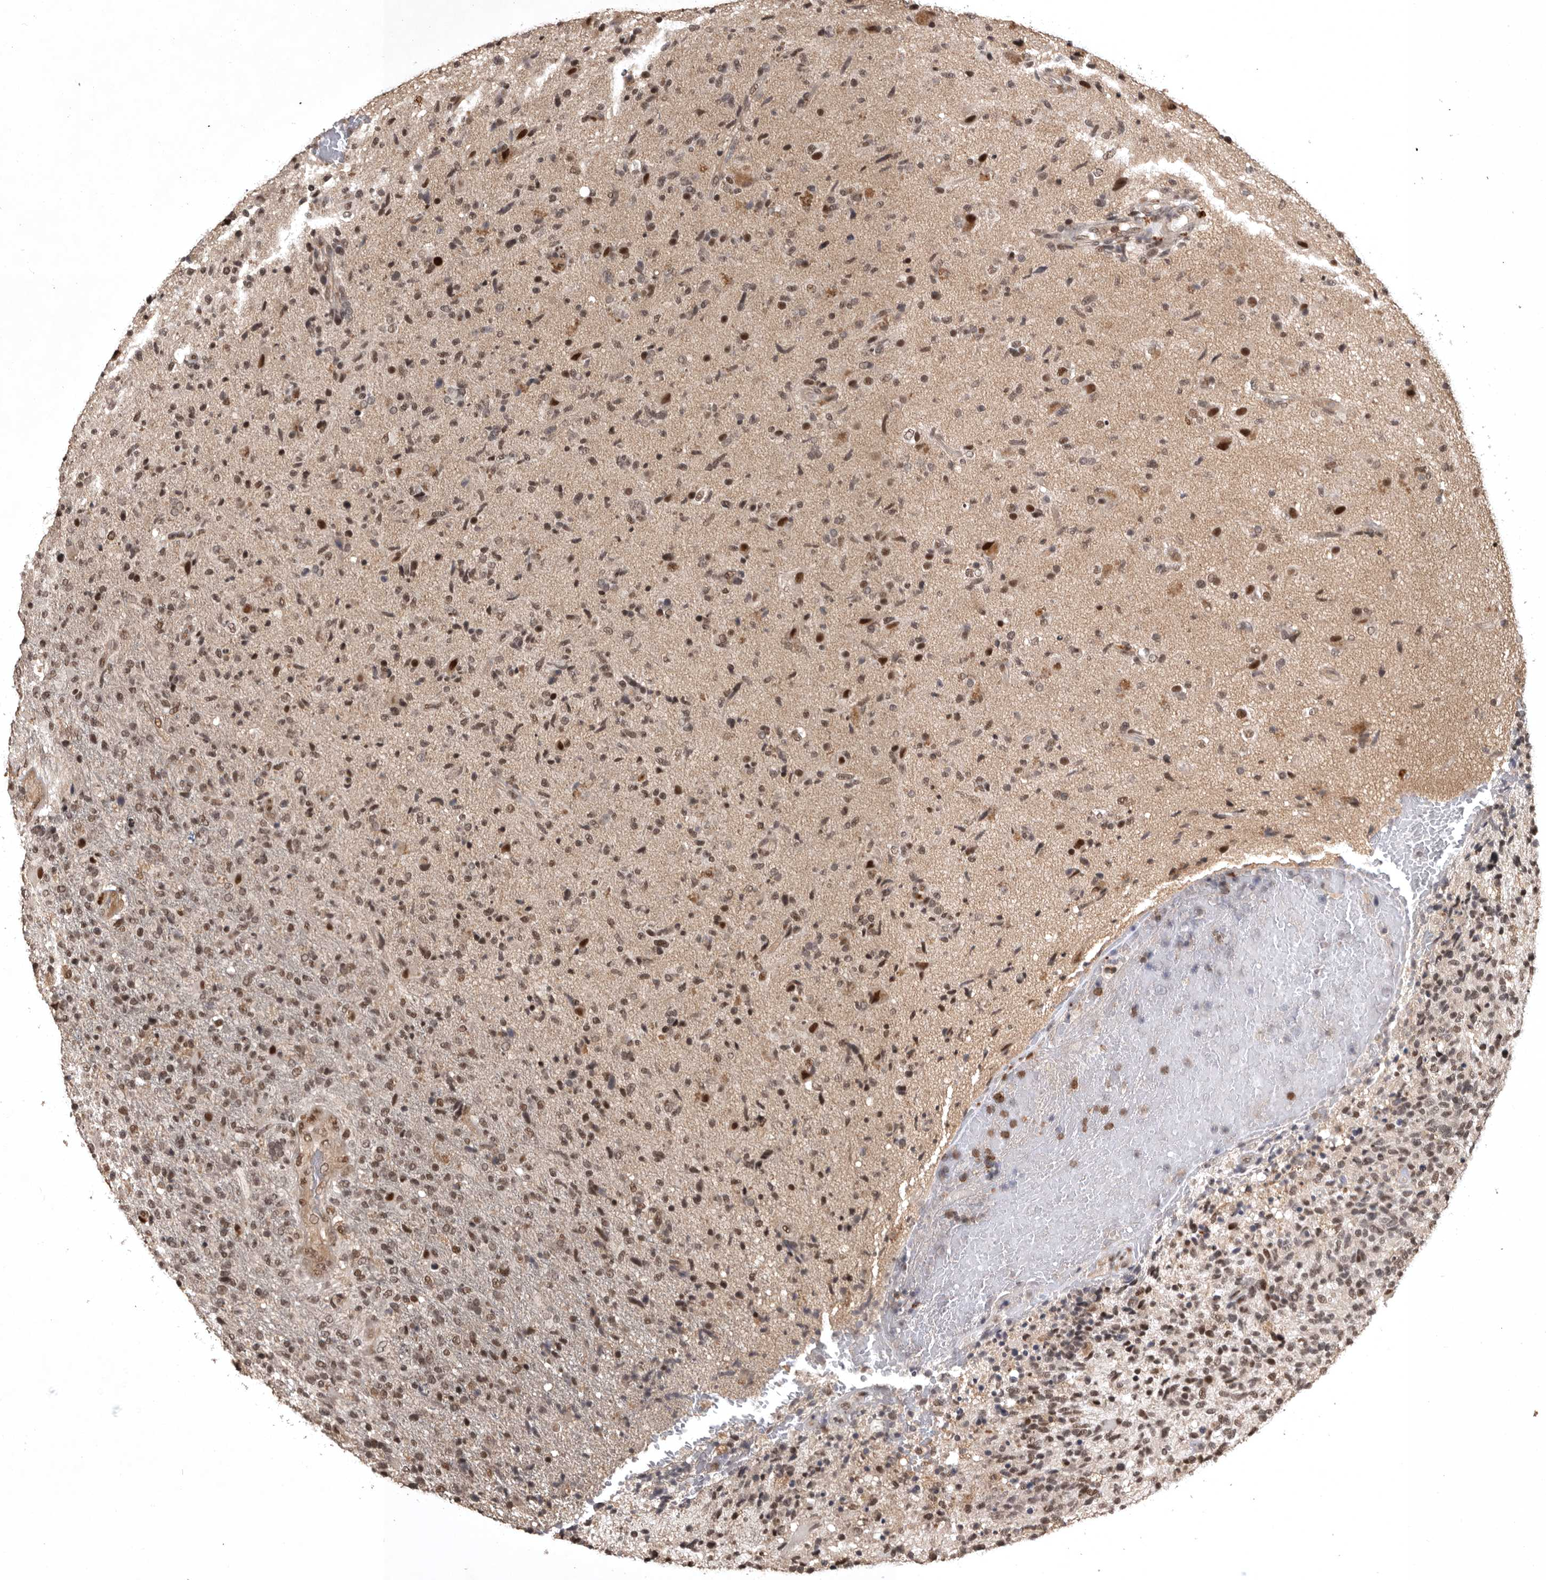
{"staining": {"intensity": "moderate", "quantity": ">75%", "location": "nuclear"}, "tissue": "glioma", "cell_type": "Tumor cells", "image_type": "cancer", "snomed": [{"axis": "morphology", "description": "Glioma, malignant, High grade"}, {"axis": "topography", "description": "Brain"}], "caption": "Approximately >75% of tumor cells in human glioma demonstrate moderate nuclear protein staining as visualized by brown immunohistochemical staining.", "gene": "CBLL1", "patient": {"sex": "male", "age": 72}}